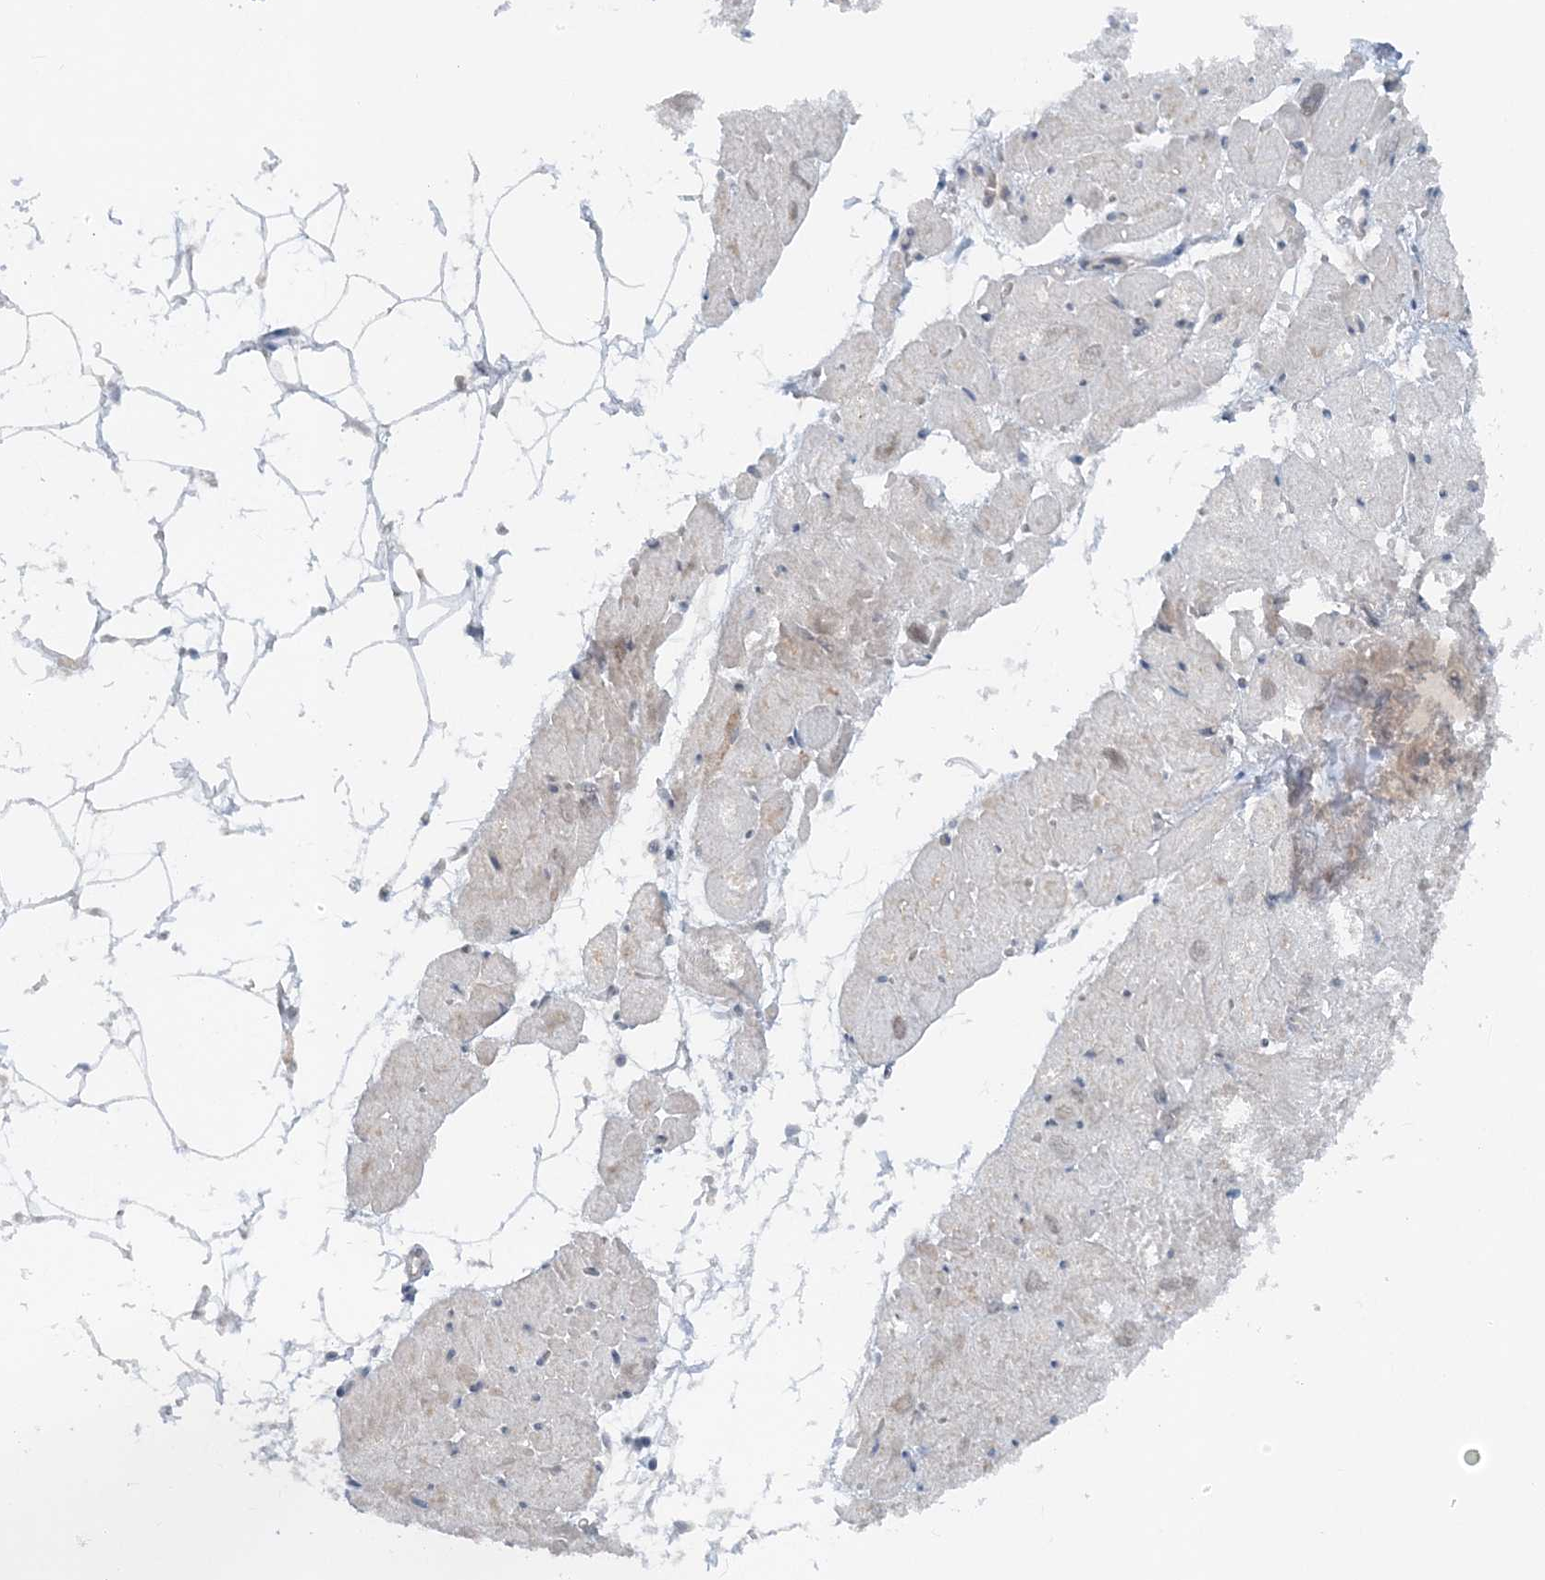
{"staining": {"intensity": "weak", "quantity": "<25%", "location": "cytoplasmic/membranous"}, "tissue": "heart muscle", "cell_type": "Cardiomyocytes", "image_type": "normal", "snomed": [{"axis": "morphology", "description": "Normal tissue, NOS"}, {"axis": "topography", "description": "Heart"}], "caption": "Immunohistochemical staining of normal human heart muscle displays no significant expression in cardiomyocytes.", "gene": "ATP11A", "patient": {"sex": "male", "age": 50}}